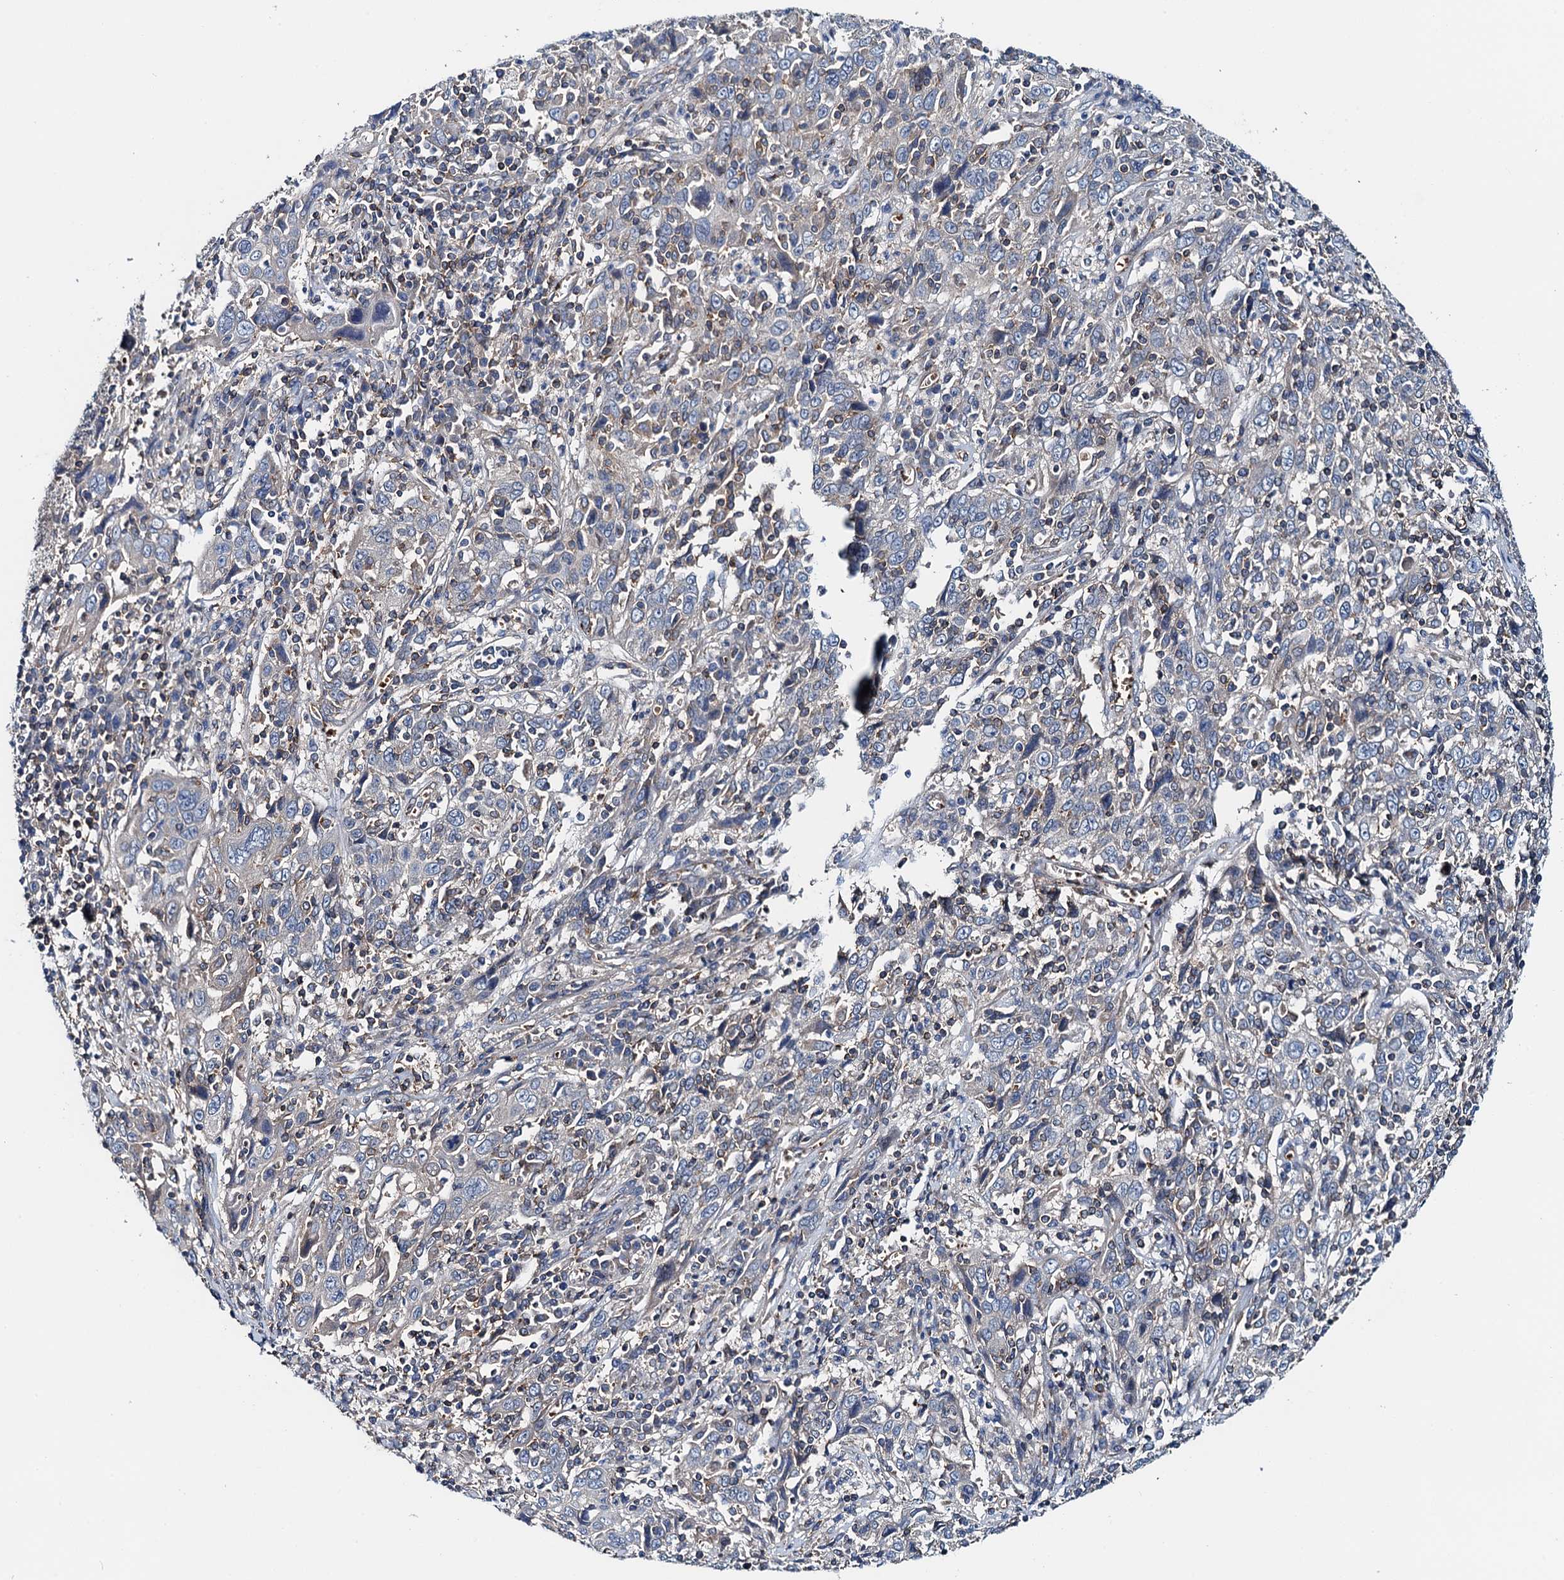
{"staining": {"intensity": "negative", "quantity": "none", "location": "none"}, "tissue": "cervical cancer", "cell_type": "Tumor cells", "image_type": "cancer", "snomed": [{"axis": "morphology", "description": "Squamous cell carcinoma, NOS"}, {"axis": "topography", "description": "Cervix"}], "caption": "This photomicrograph is of cervical squamous cell carcinoma stained with immunohistochemistry (IHC) to label a protein in brown with the nuclei are counter-stained blue. There is no staining in tumor cells.", "gene": "ROGDI", "patient": {"sex": "female", "age": 46}}